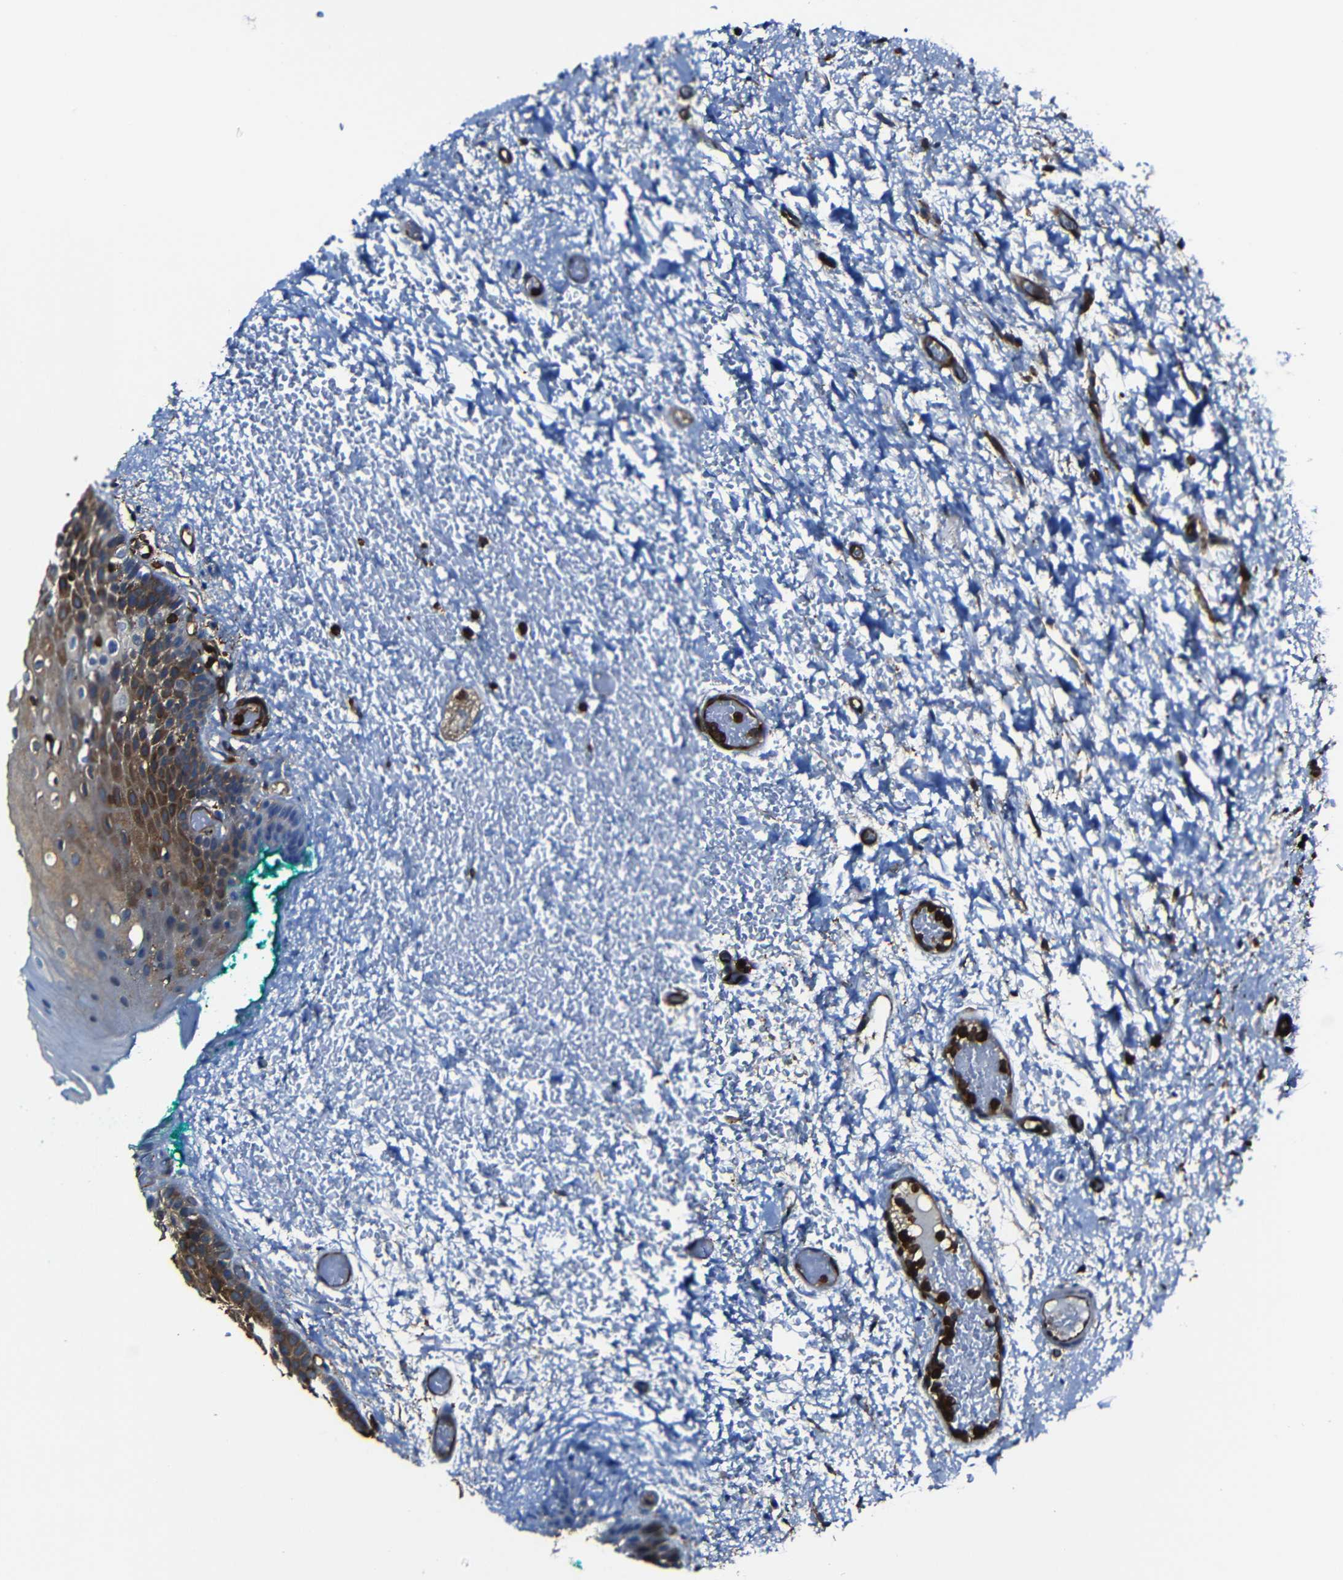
{"staining": {"intensity": "strong", "quantity": "25%-75%", "location": "cytoplasmic/membranous"}, "tissue": "oral mucosa", "cell_type": "Squamous epithelial cells", "image_type": "normal", "snomed": [{"axis": "morphology", "description": "Normal tissue, NOS"}, {"axis": "morphology", "description": "Squamous cell carcinoma, NOS"}, {"axis": "topography", "description": "Oral tissue"}, {"axis": "topography", "description": "Salivary gland"}, {"axis": "topography", "description": "Head-Neck"}], "caption": "This image displays immunohistochemistry staining of normal oral mucosa, with high strong cytoplasmic/membranous expression in about 25%-75% of squamous epithelial cells.", "gene": "ARHGEF1", "patient": {"sex": "female", "age": 62}}